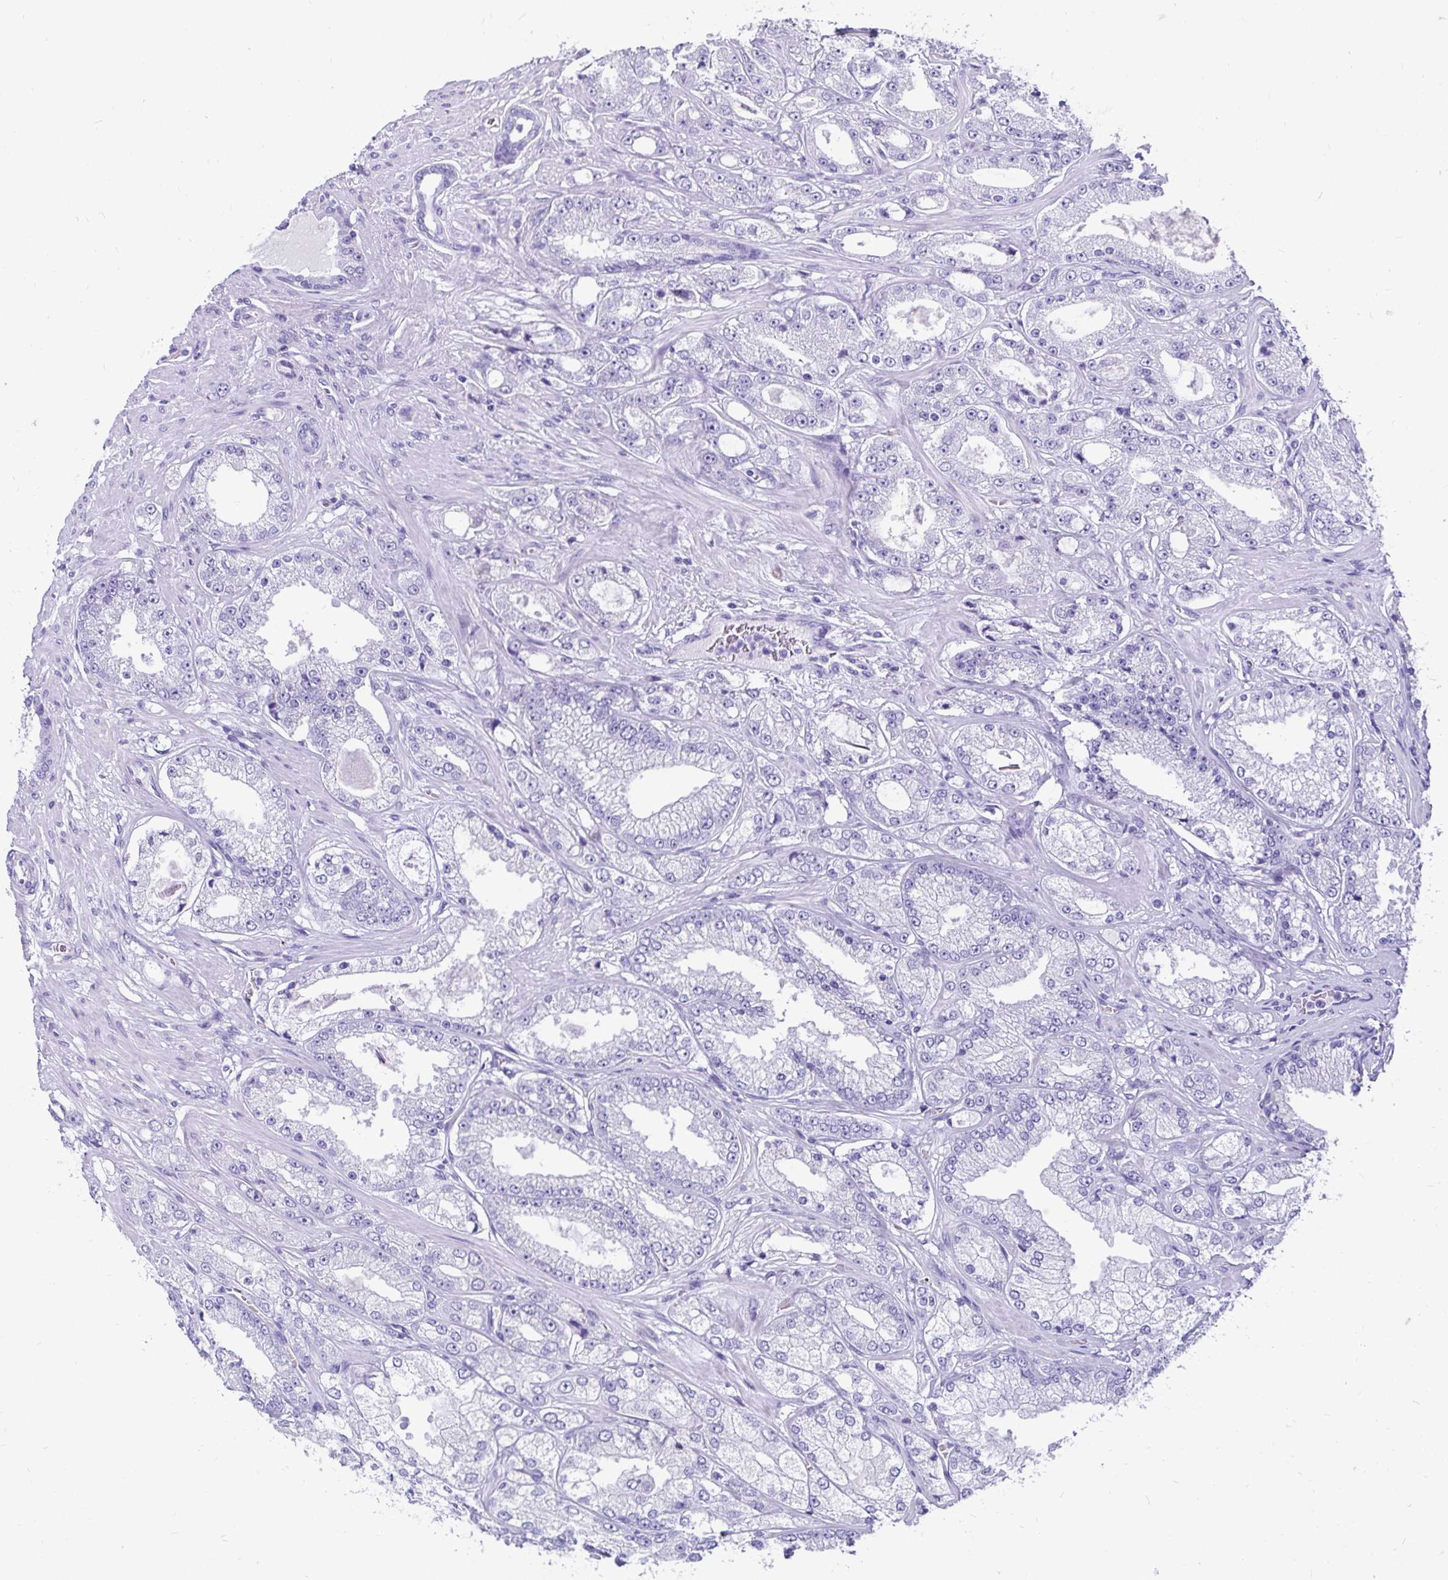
{"staining": {"intensity": "negative", "quantity": "none", "location": "none"}, "tissue": "prostate cancer", "cell_type": "Tumor cells", "image_type": "cancer", "snomed": [{"axis": "morphology", "description": "Normal tissue, NOS"}, {"axis": "morphology", "description": "Adenocarcinoma, High grade"}, {"axis": "topography", "description": "Prostate"}, {"axis": "topography", "description": "Peripheral nerve tissue"}], "caption": "There is no significant expression in tumor cells of prostate cancer.", "gene": "ZPBP2", "patient": {"sex": "male", "age": 68}}